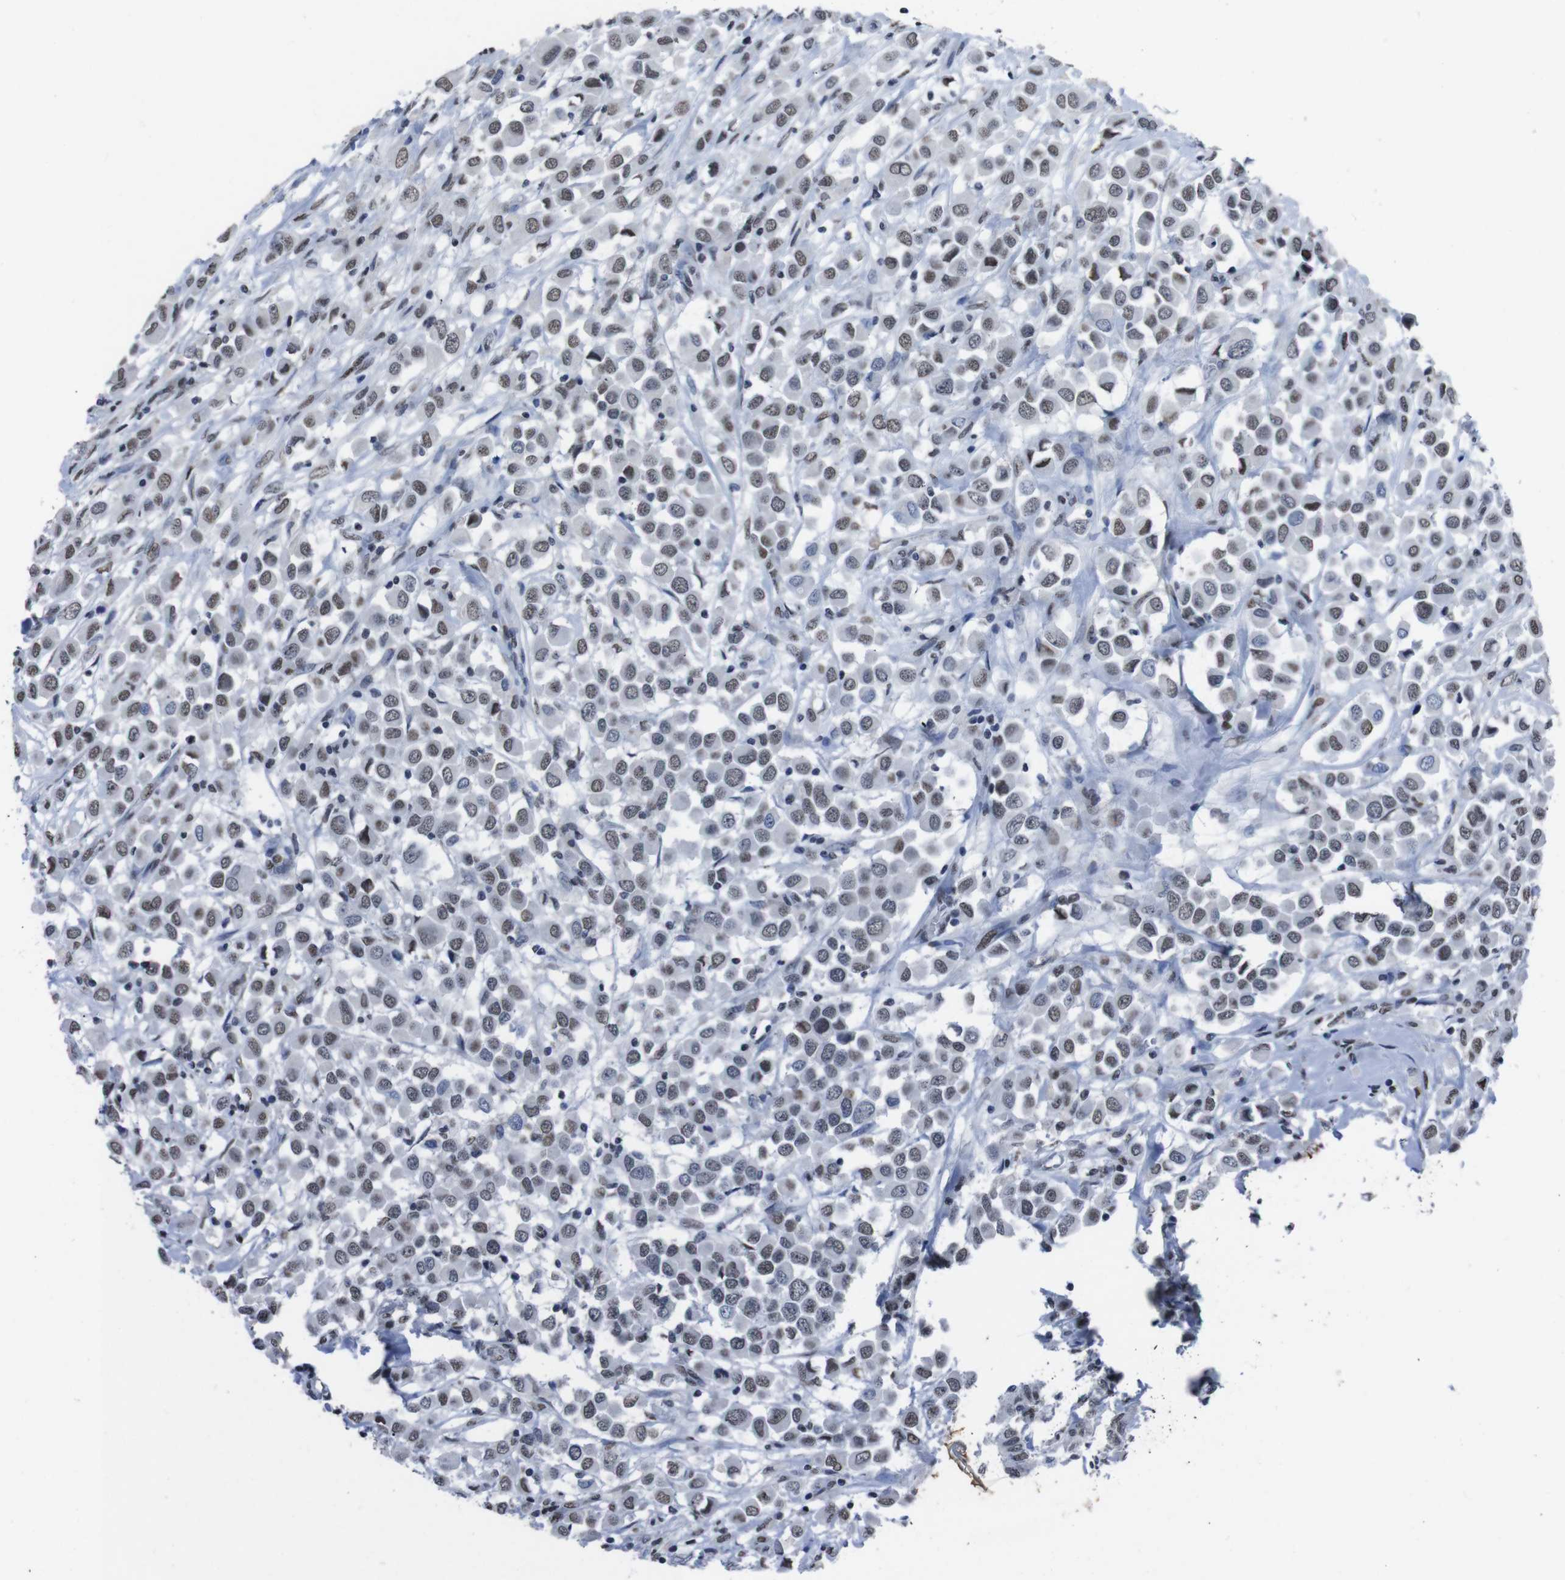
{"staining": {"intensity": "weak", "quantity": ">75%", "location": "nuclear"}, "tissue": "breast cancer", "cell_type": "Tumor cells", "image_type": "cancer", "snomed": [{"axis": "morphology", "description": "Duct carcinoma"}, {"axis": "topography", "description": "Breast"}], "caption": "Breast cancer stained with DAB (3,3'-diaminobenzidine) immunohistochemistry demonstrates low levels of weak nuclear staining in about >75% of tumor cells. (IHC, brightfield microscopy, high magnification).", "gene": "PIP4P2", "patient": {"sex": "female", "age": 61}}